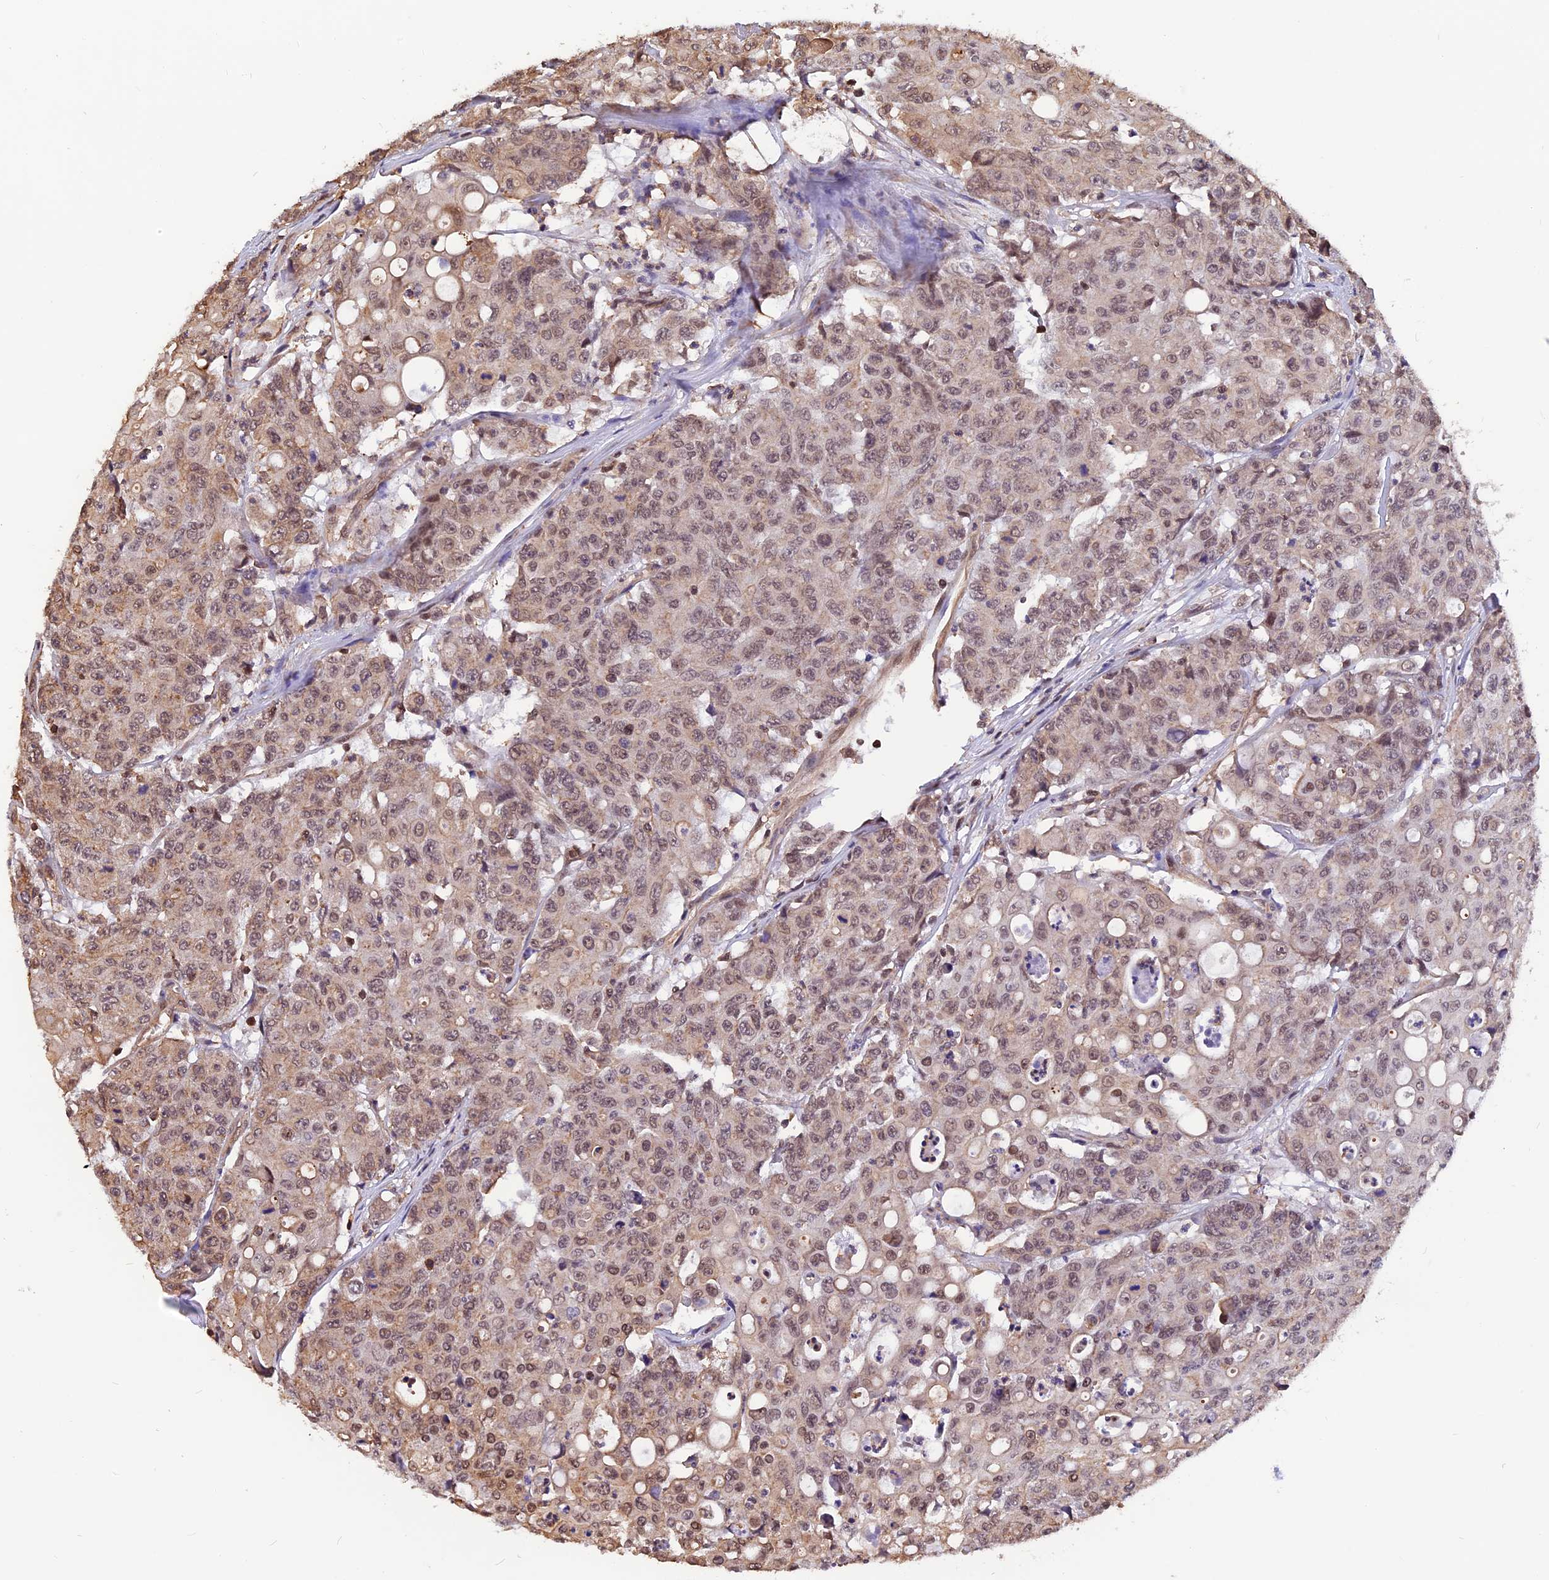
{"staining": {"intensity": "moderate", "quantity": ">75%", "location": "cytoplasmic/membranous,nuclear"}, "tissue": "colorectal cancer", "cell_type": "Tumor cells", "image_type": "cancer", "snomed": [{"axis": "morphology", "description": "Adenocarcinoma, NOS"}, {"axis": "topography", "description": "Colon"}], "caption": "The image reveals immunohistochemical staining of colorectal adenocarcinoma. There is moderate cytoplasmic/membranous and nuclear expression is appreciated in approximately >75% of tumor cells. The staining was performed using DAB, with brown indicating positive protein expression. Nuclei are stained blue with hematoxylin.", "gene": "ZC3H4", "patient": {"sex": "male", "age": 51}}